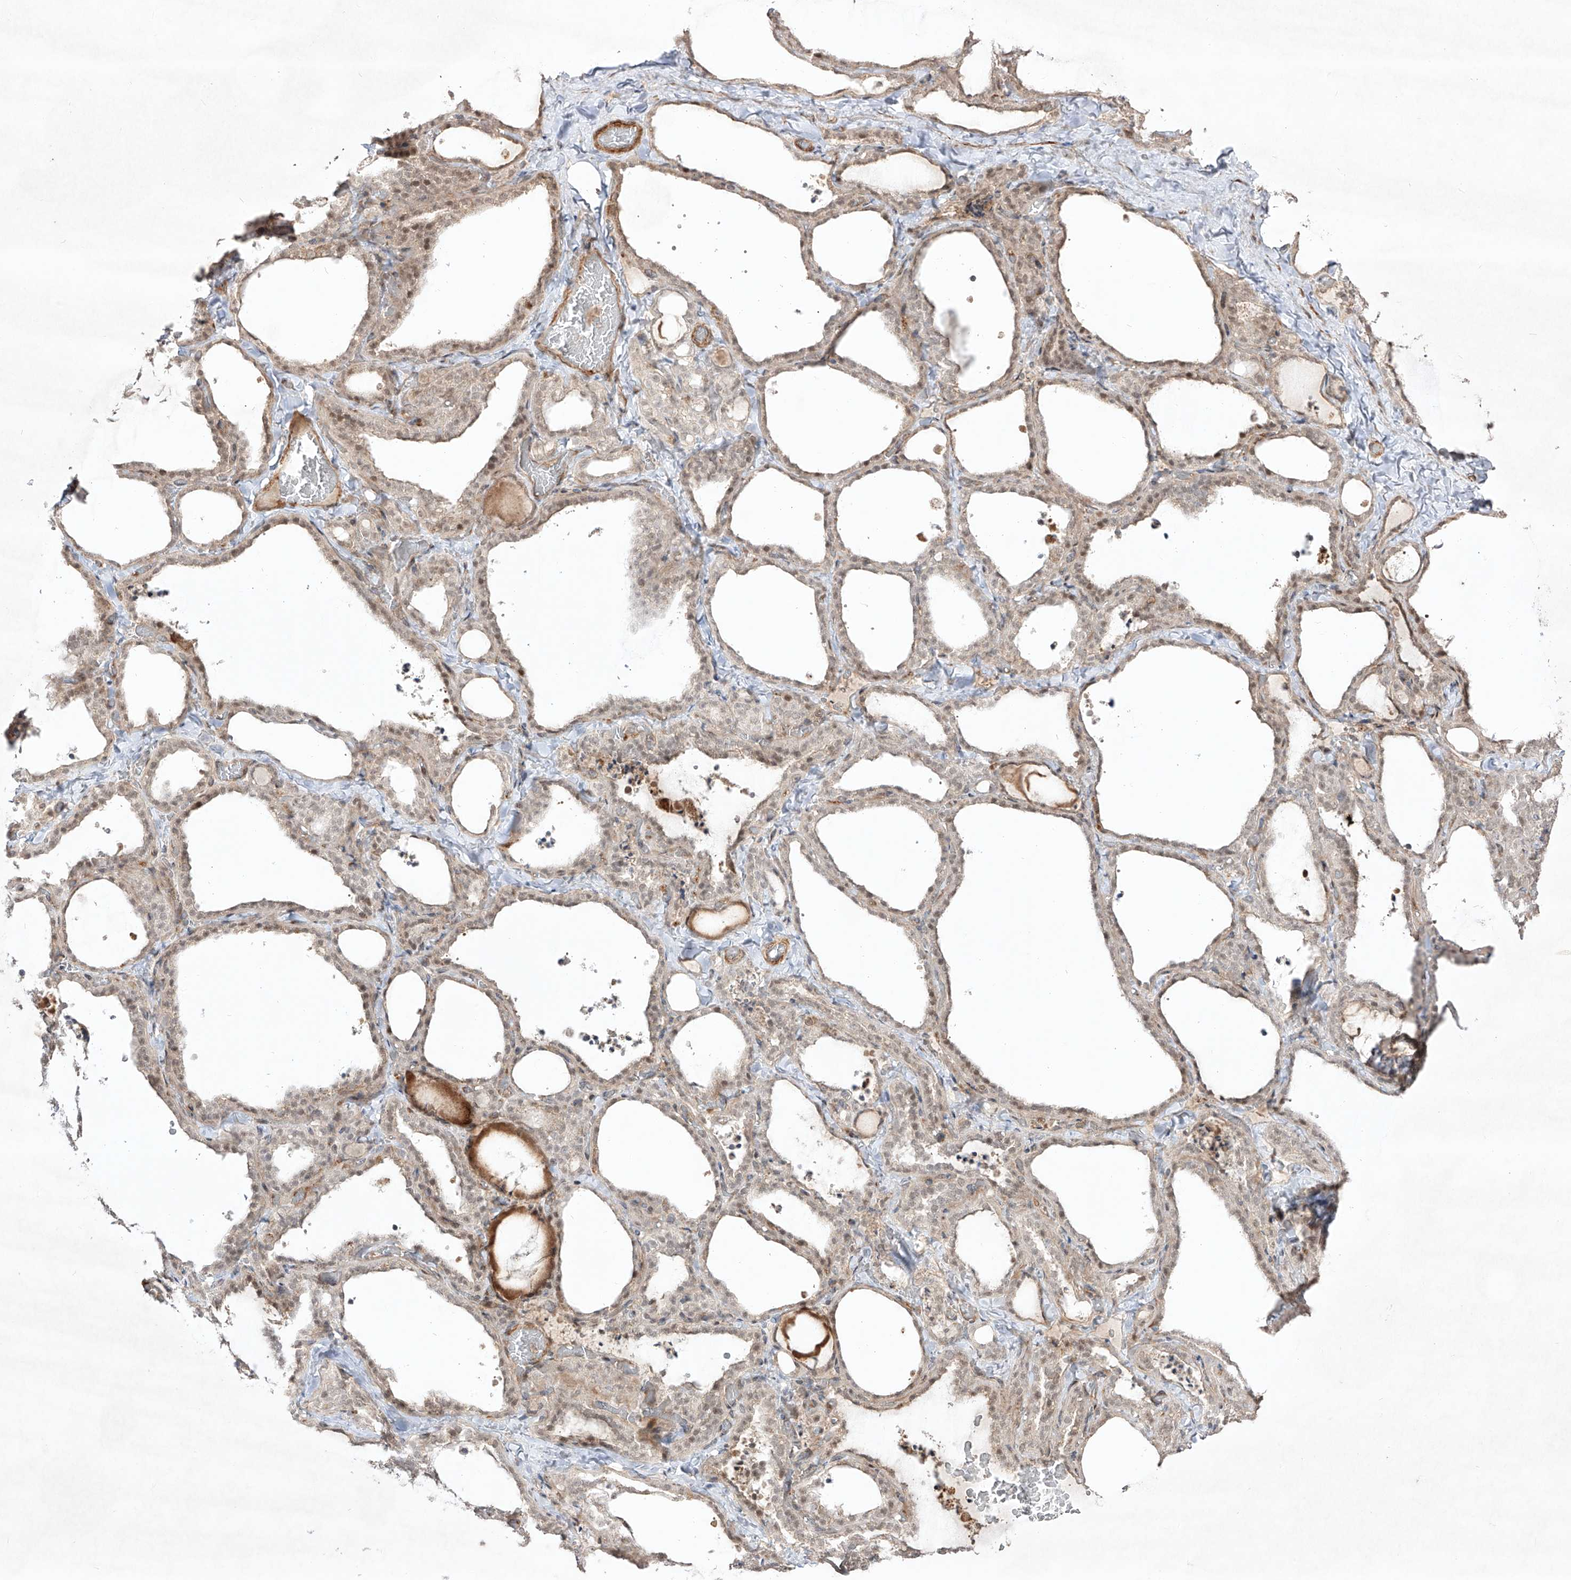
{"staining": {"intensity": "weak", "quantity": "25%-75%", "location": "cytoplasmic/membranous,nuclear"}, "tissue": "thyroid gland", "cell_type": "Glandular cells", "image_type": "normal", "snomed": [{"axis": "morphology", "description": "Normal tissue, NOS"}, {"axis": "topography", "description": "Thyroid gland"}], "caption": "High-power microscopy captured an immunohistochemistry (IHC) histopathology image of unremarkable thyroid gland, revealing weak cytoplasmic/membranous,nuclear expression in approximately 25%-75% of glandular cells. (brown staining indicates protein expression, while blue staining denotes nuclei).", "gene": "KDM1B", "patient": {"sex": "female", "age": 22}}